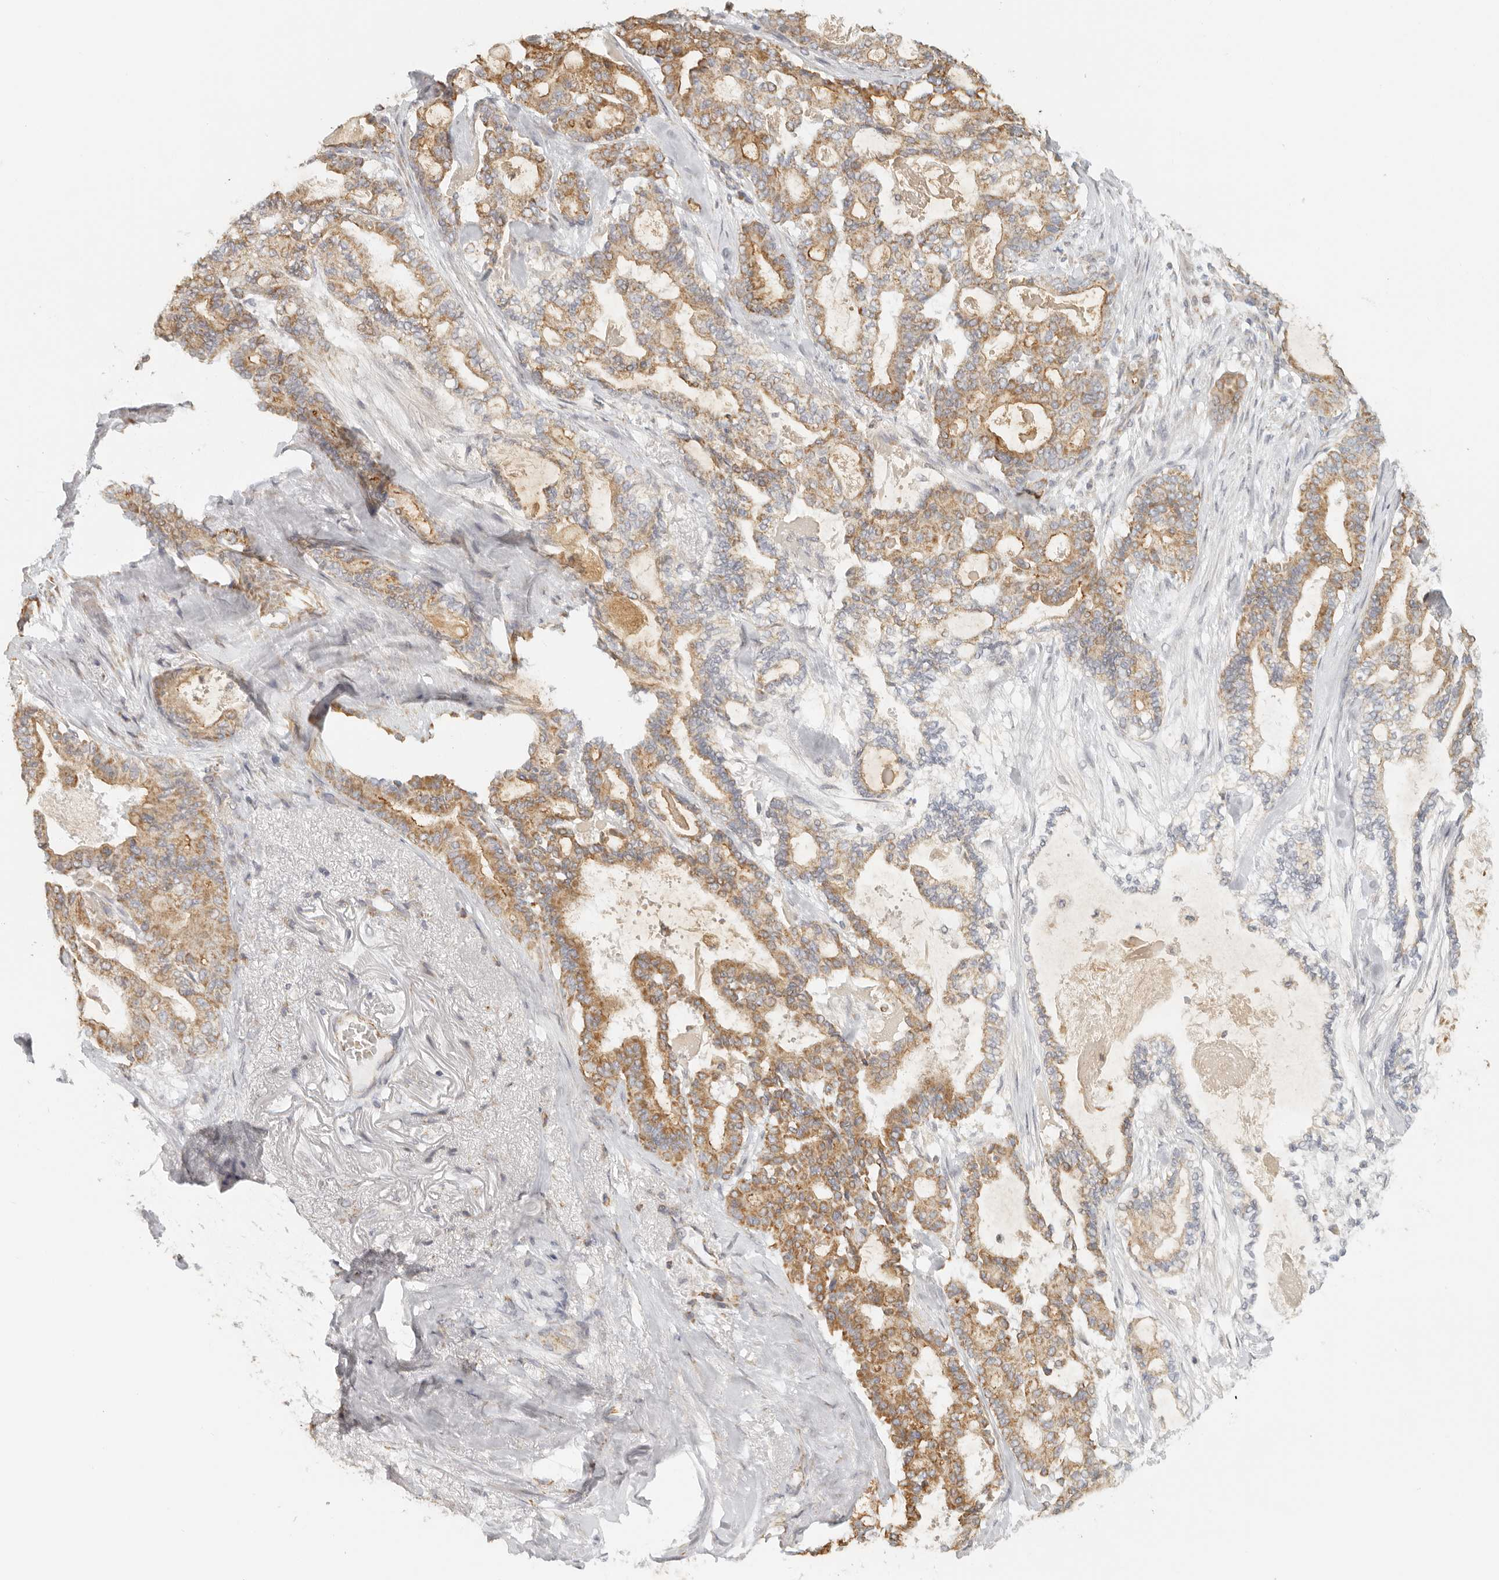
{"staining": {"intensity": "moderate", "quantity": ">75%", "location": "cytoplasmic/membranous"}, "tissue": "pancreatic cancer", "cell_type": "Tumor cells", "image_type": "cancer", "snomed": [{"axis": "morphology", "description": "Adenocarcinoma, NOS"}, {"axis": "topography", "description": "Pancreas"}], "caption": "Immunohistochemistry (IHC) micrograph of human pancreatic cancer (adenocarcinoma) stained for a protein (brown), which shows medium levels of moderate cytoplasmic/membranous positivity in about >75% of tumor cells.", "gene": "KDF1", "patient": {"sex": "male", "age": 63}}